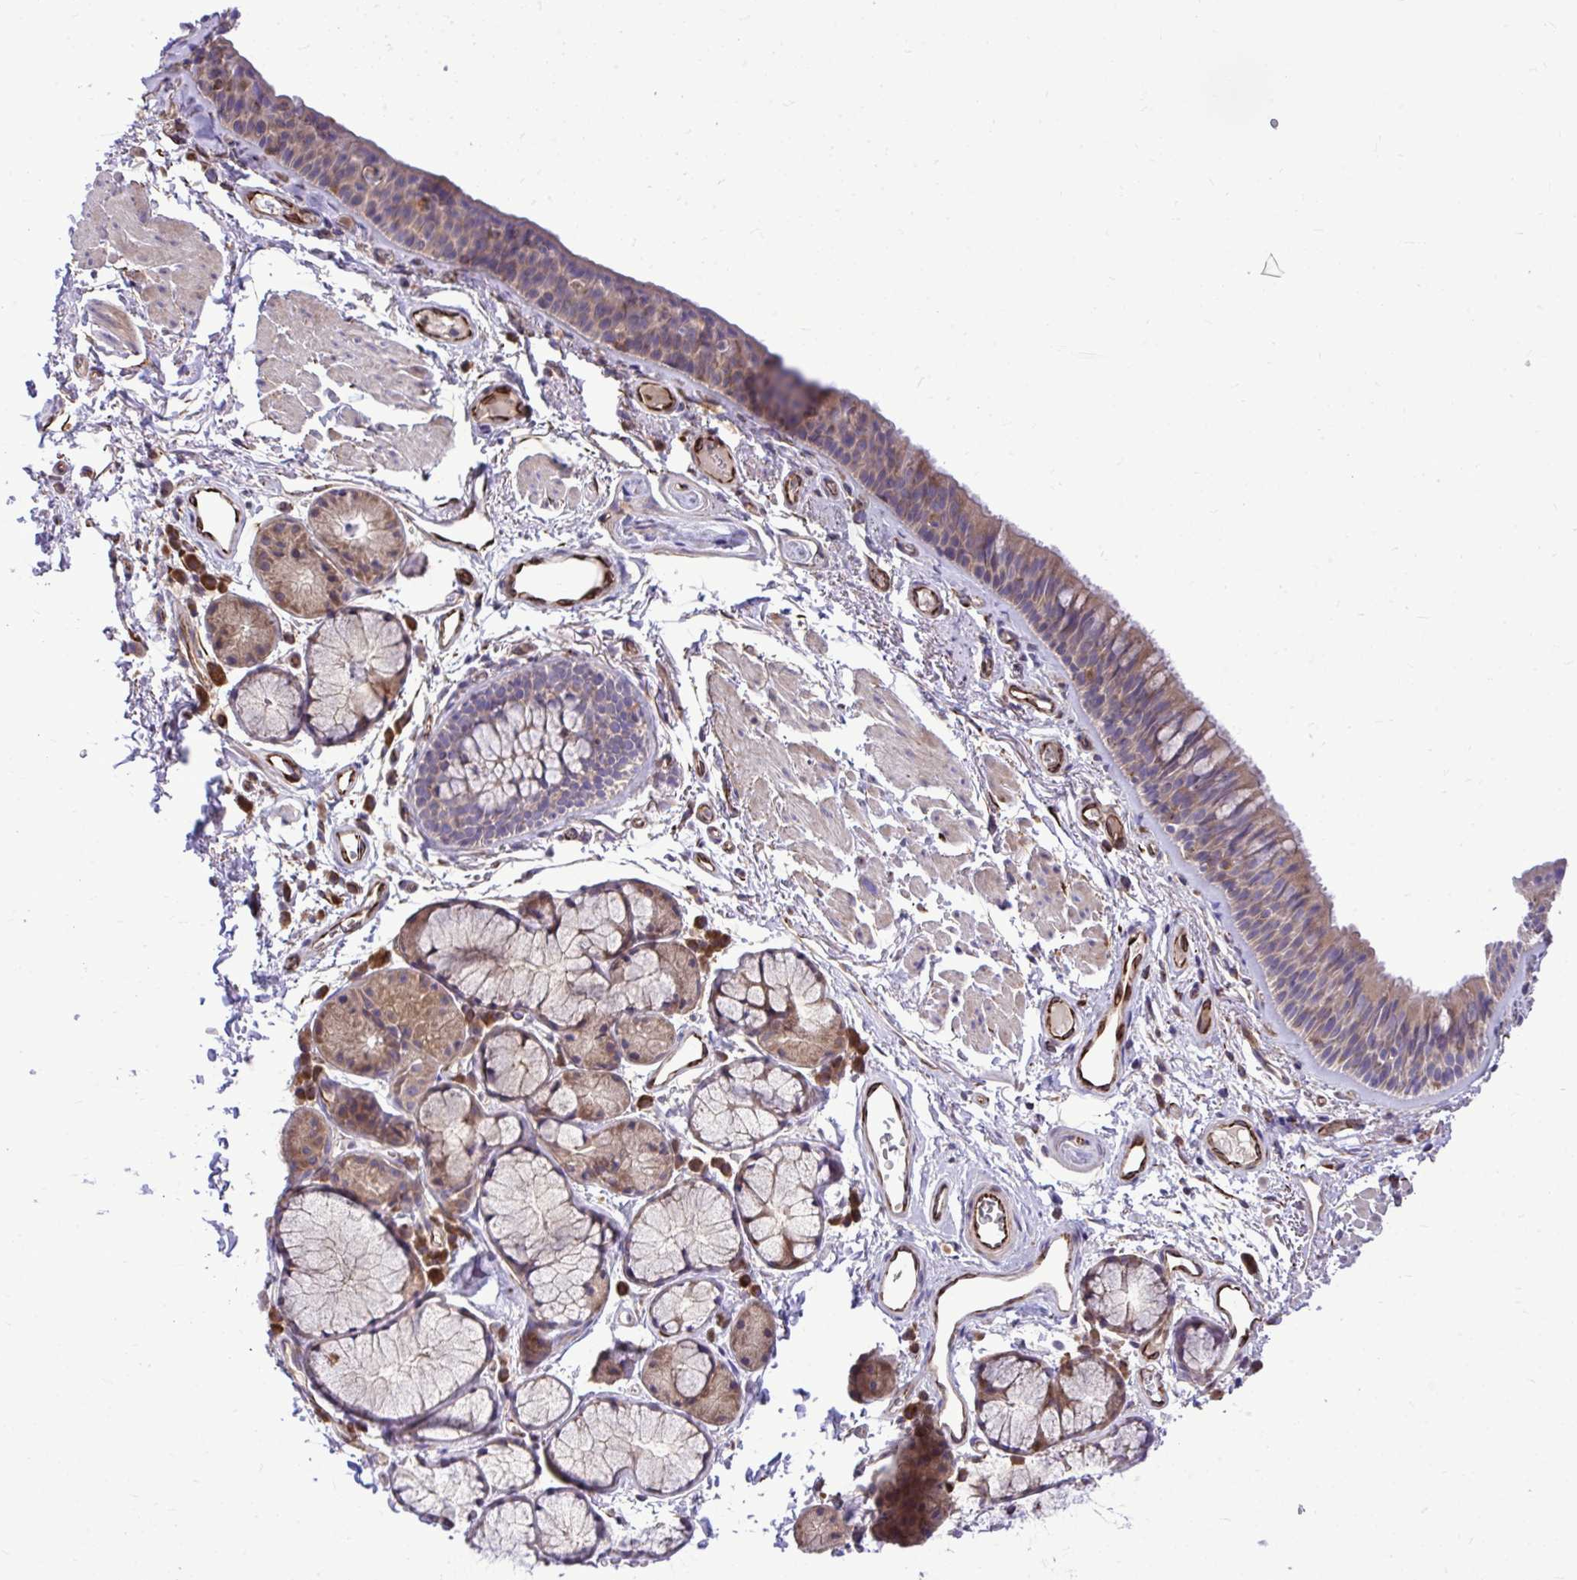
{"staining": {"intensity": "moderate", "quantity": "25%-75%", "location": "cytoplasmic/membranous"}, "tissue": "bronchus", "cell_type": "Respiratory epithelial cells", "image_type": "normal", "snomed": [{"axis": "morphology", "description": "Normal tissue, NOS"}, {"axis": "topography", "description": "Cartilage tissue"}, {"axis": "topography", "description": "Bronchus"}], "caption": "IHC histopathology image of normal bronchus: human bronchus stained using immunohistochemistry demonstrates medium levels of moderate protein expression localized specifically in the cytoplasmic/membranous of respiratory epithelial cells, appearing as a cytoplasmic/membranous brown color.", "gene": "PAIP2", "patient": {"sex": "female", "age": 79}}